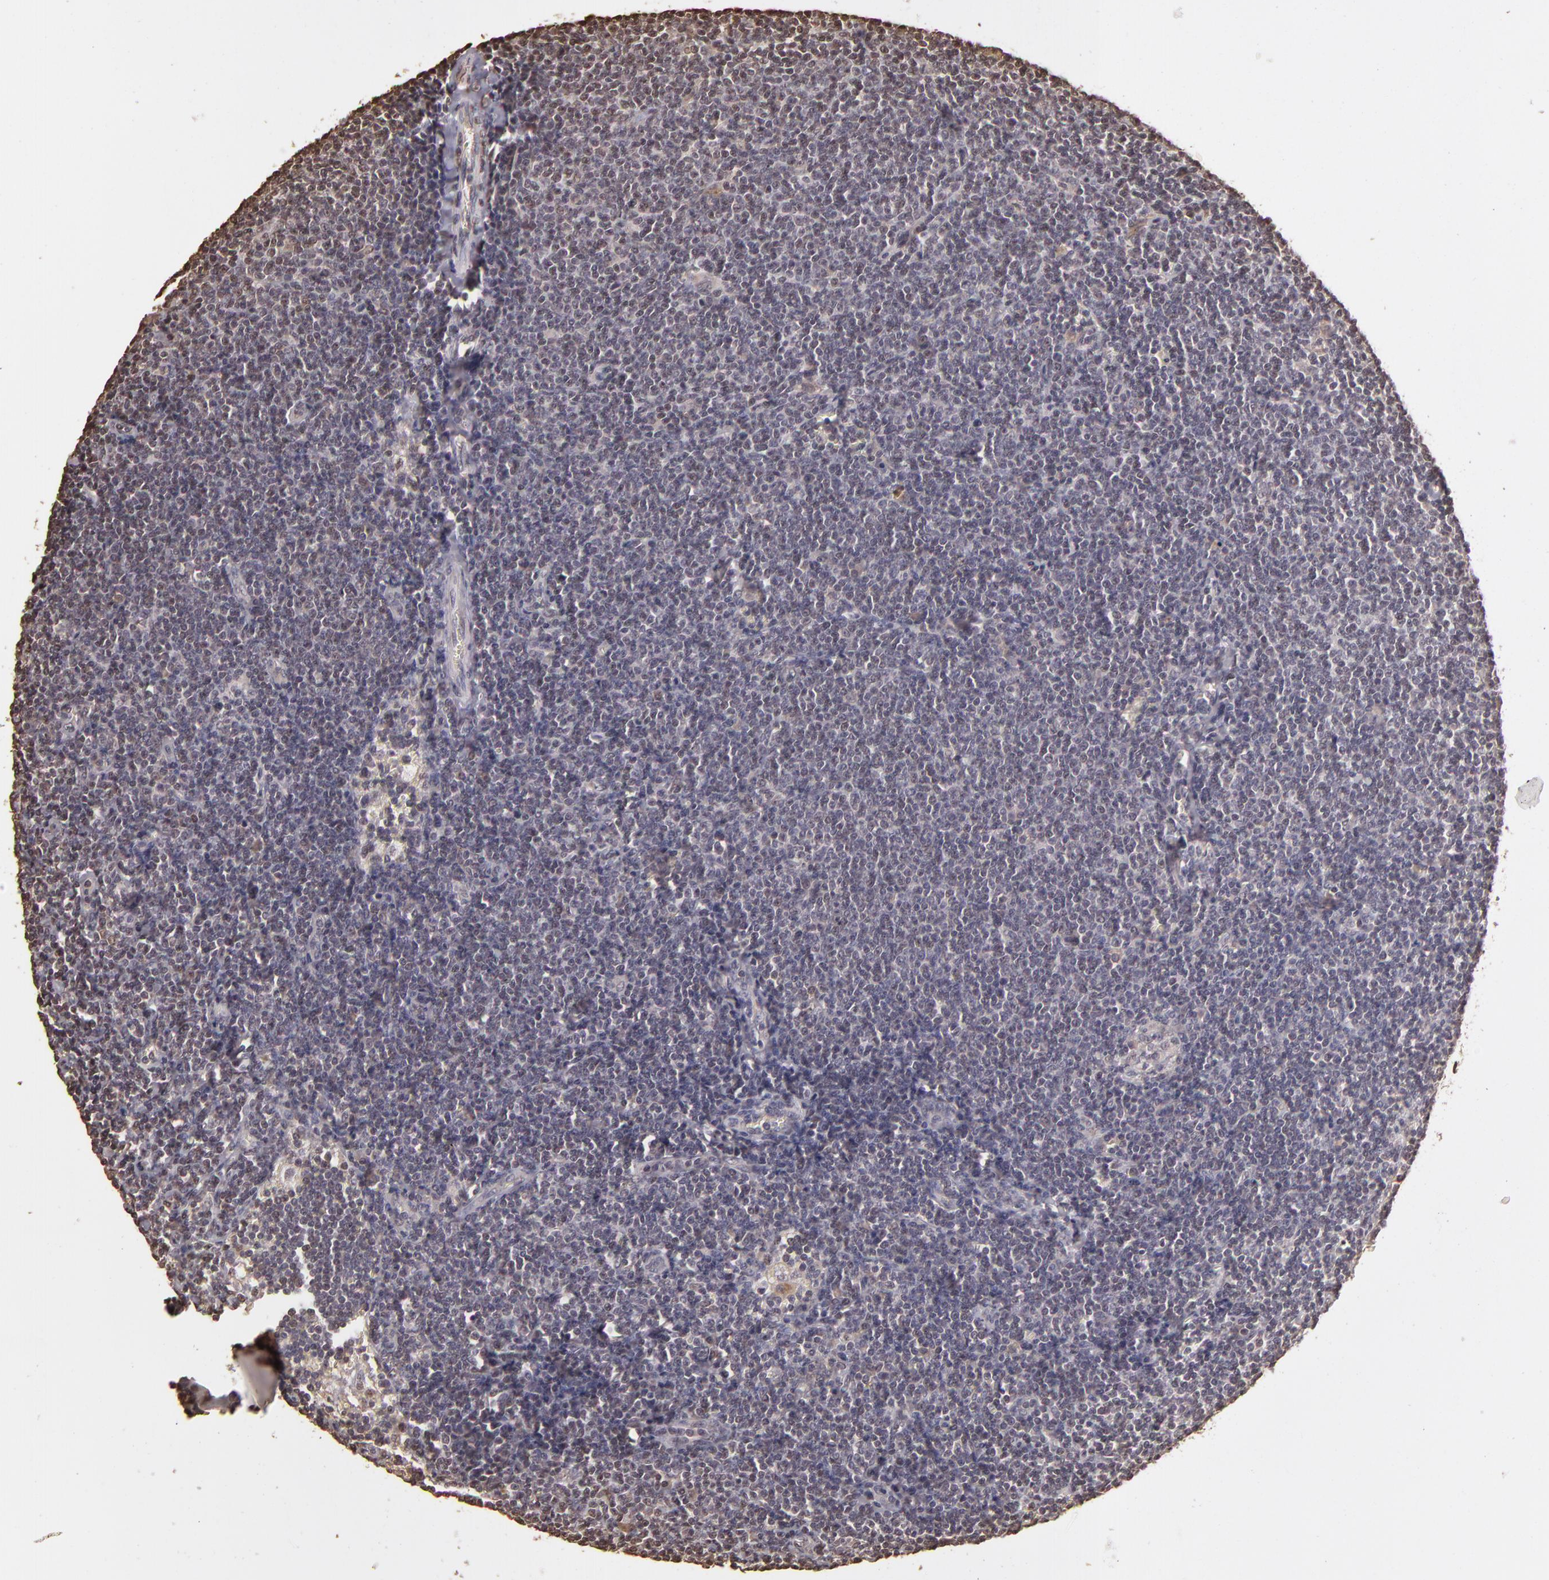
{"staining": {"intensity": "negative", "quantity": "none", "location": "none"}, "tissue": "lymphoma", "cell_type": "Tumor cells", "image_type": "cancer", "snomed": [{"axis": "morphology", "description": "Malignant lymphoma, non-Hodgkin's type, Low grade"}, {"axis": "topography", "description": "Lymph node"}], "caption": "Malignant lymphoma, non-Hodgkin's type (low-grade) was stained to show a protein in brown. There is no significant staining in tumor cells. Nuclei are stained in blue.", "gene": "ARPC2", "patient": {"sex": "male", "age": 65}}